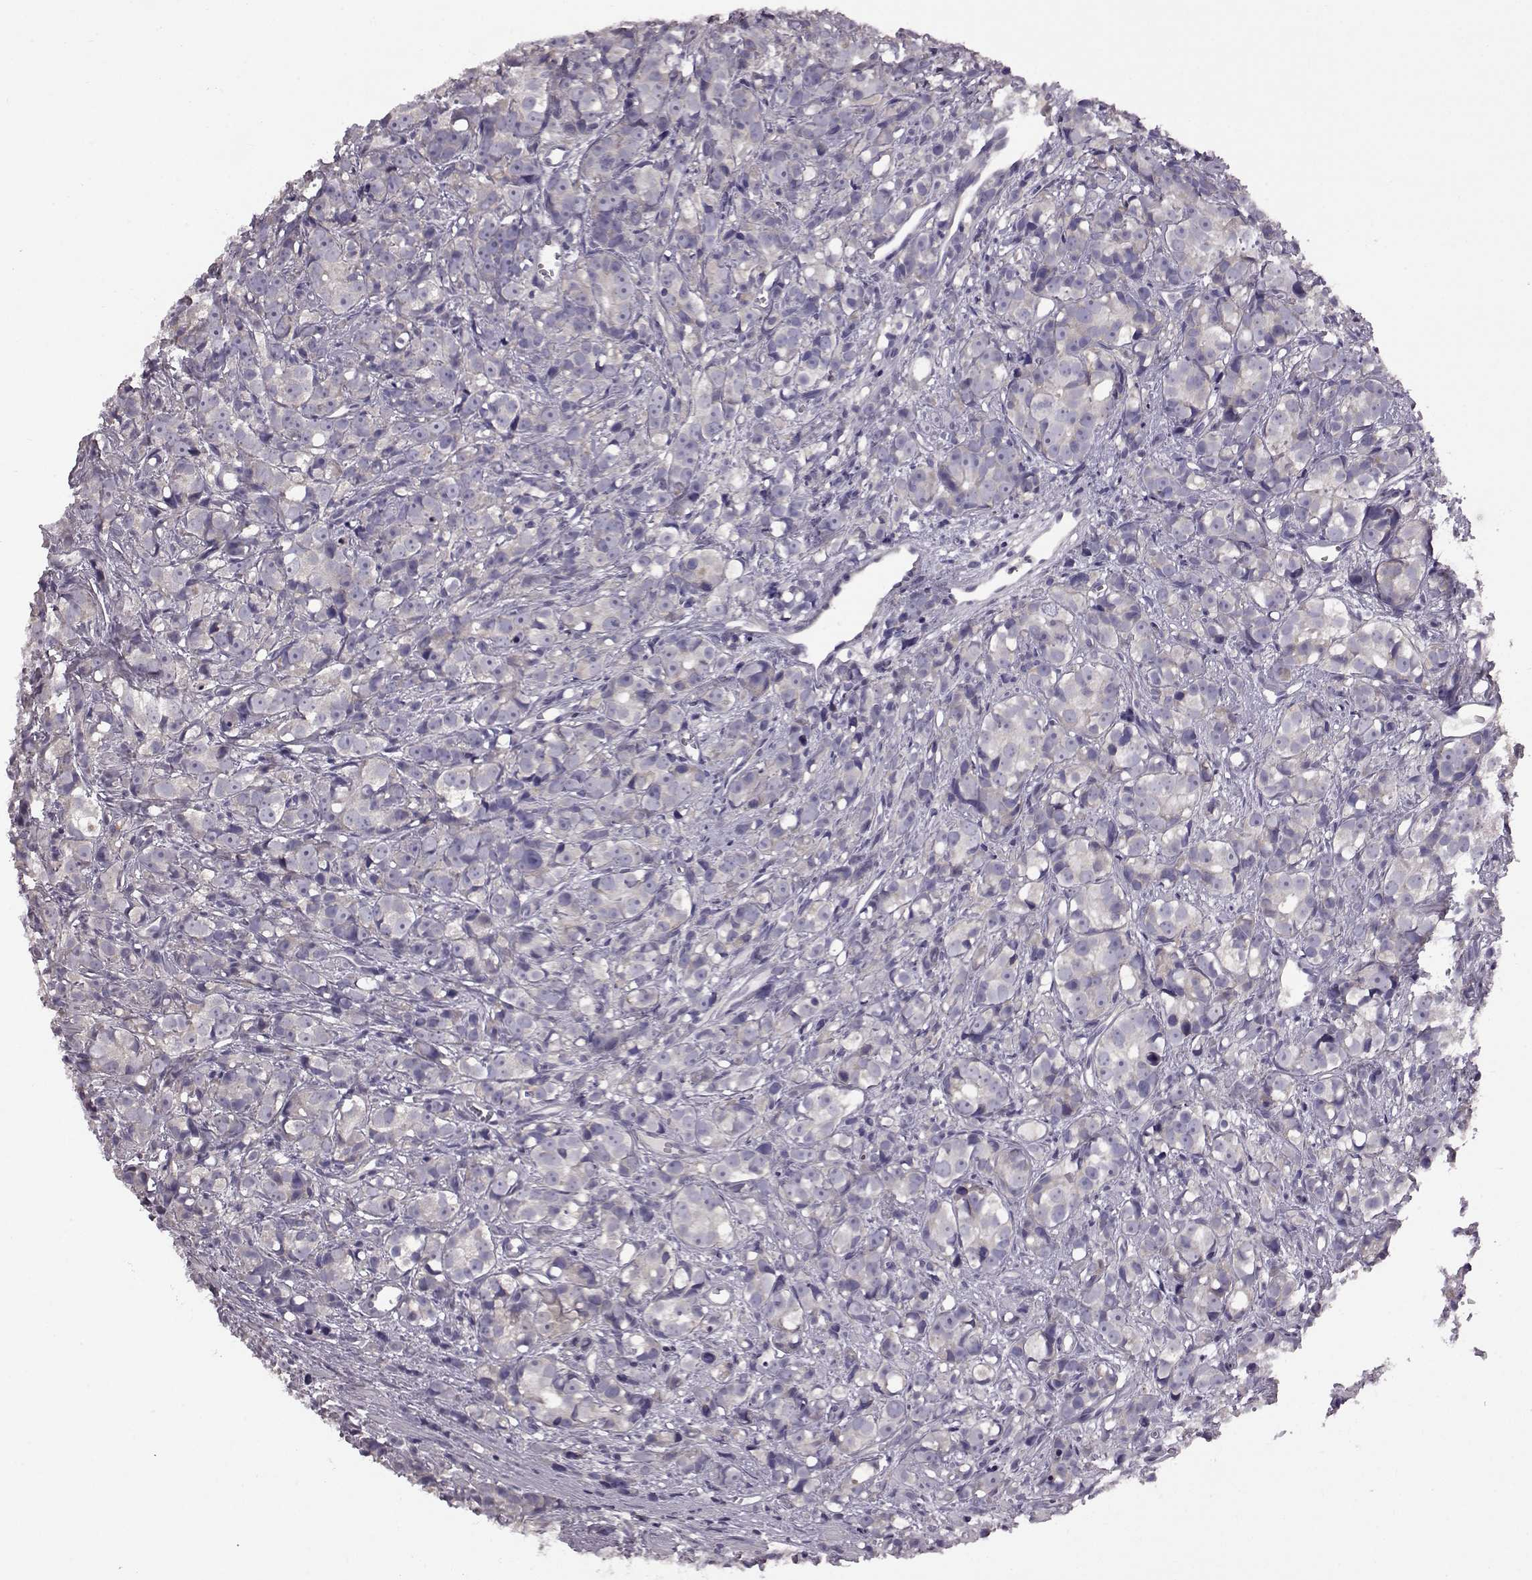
{"staining": {"intensity": "negative", "quantity": "none", "location": "none"}, "tissue": "prostate cancer", "cell_type": "Tumor cells", "image_type": "cancer", "snomed": [{"axis": "morphology", "description": "Adenocarcinoma, High grade"}, {"axis": "topography", "description": "Prostate"}], "caption": "A photomicrograph of human adenocarcinoma (high-grade) (prostate) is negative for staining in tumor cells.", "gene": "ADGRG2", "patient": {"sex": "male", "age": 77}}